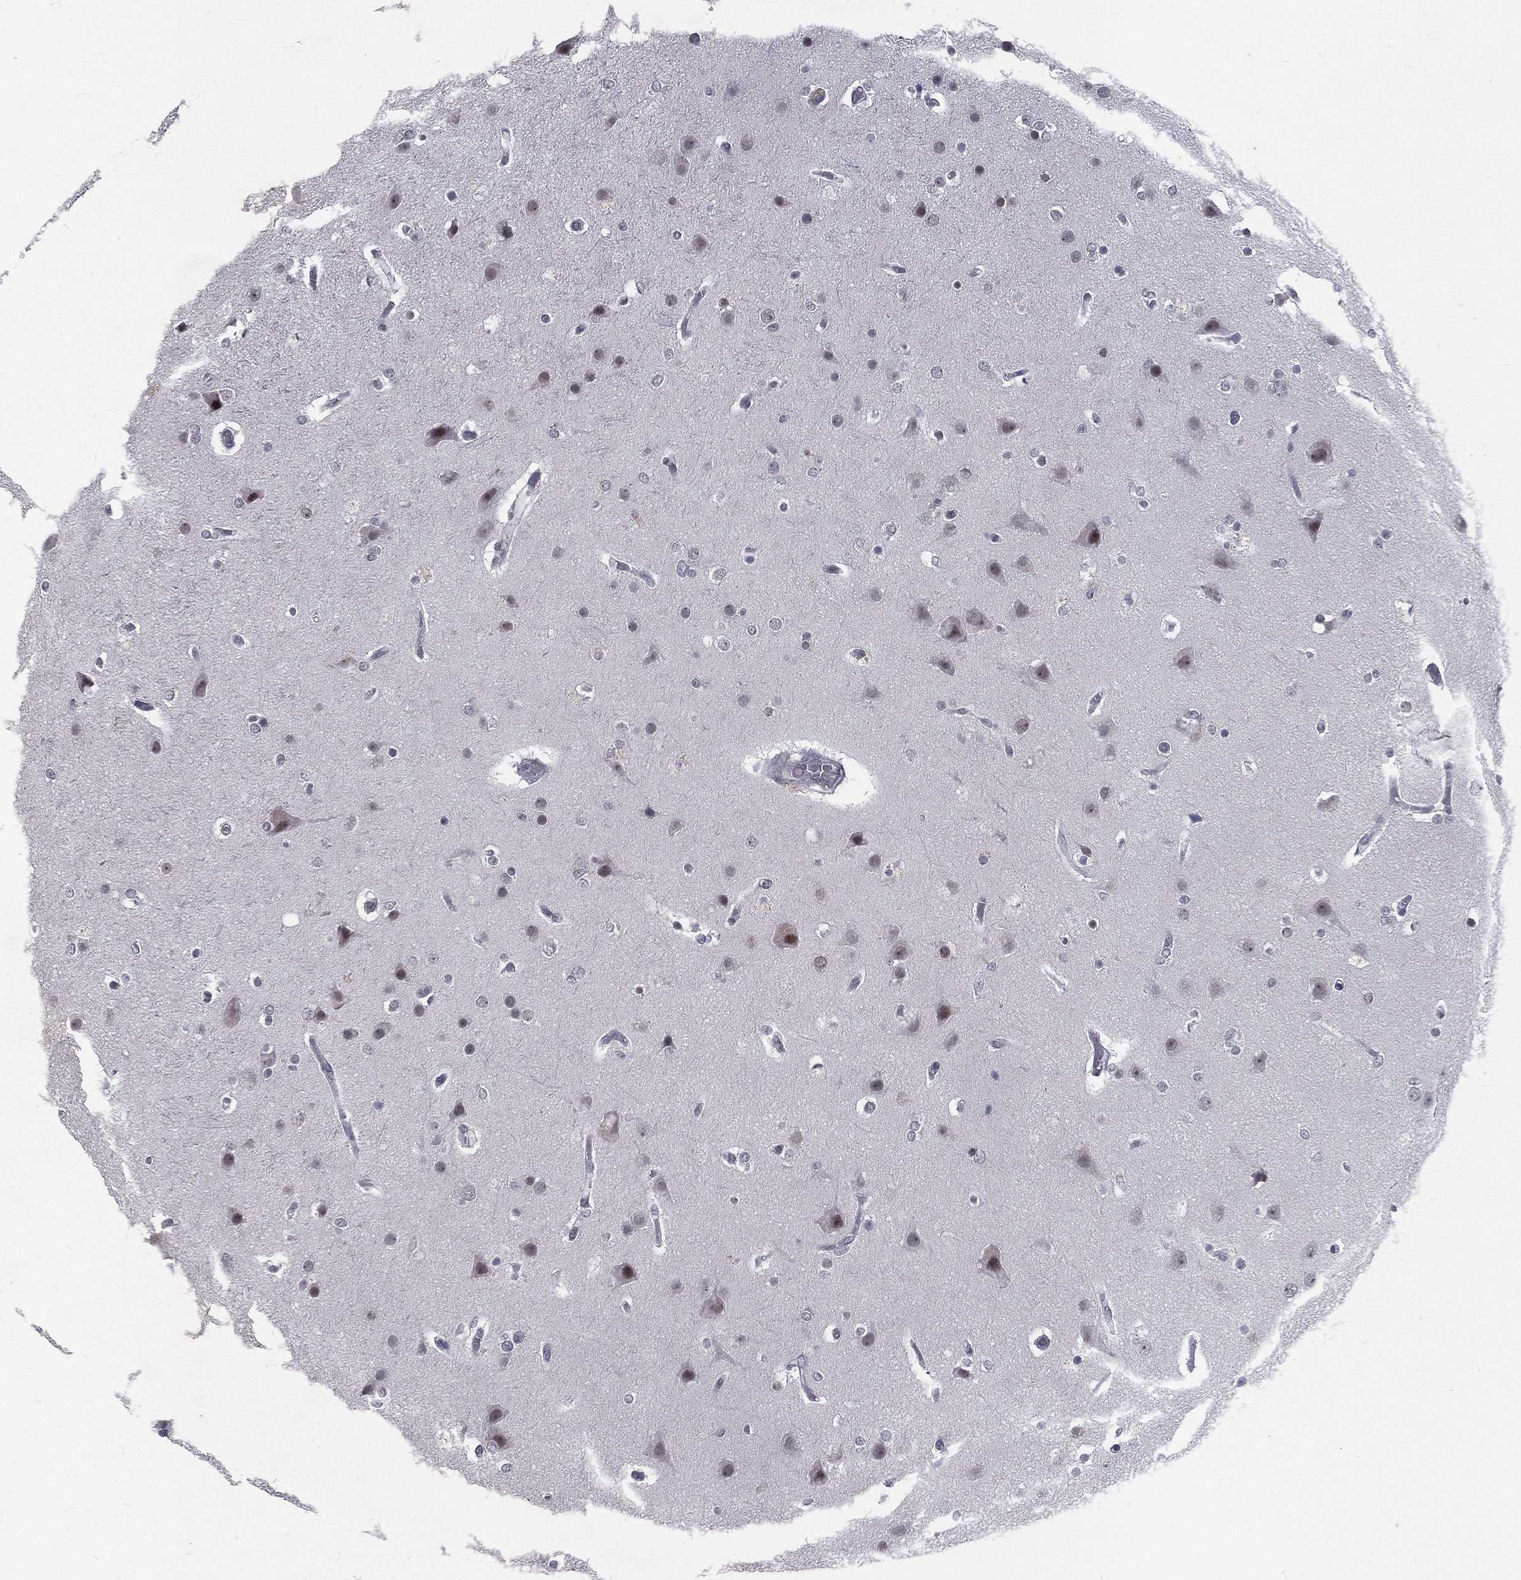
{"staining": {"intensity": "negative", "quantity": "none", "location": "none"}, "tissue": "glioma", "cell_type": "Tumor cells", "image_type": "cancer", "snomed": [{"axis": "morphology", "description": "Glioma, malignant, High grade"}, {"axis": "topography", "description": "Brain"}], "caption": "An IHC photomicrograph of glioma is shown. There is no staining in tumor cells of glioma.", "gene": "MORC2", "patient": {"sex": "female", "age": 61}}